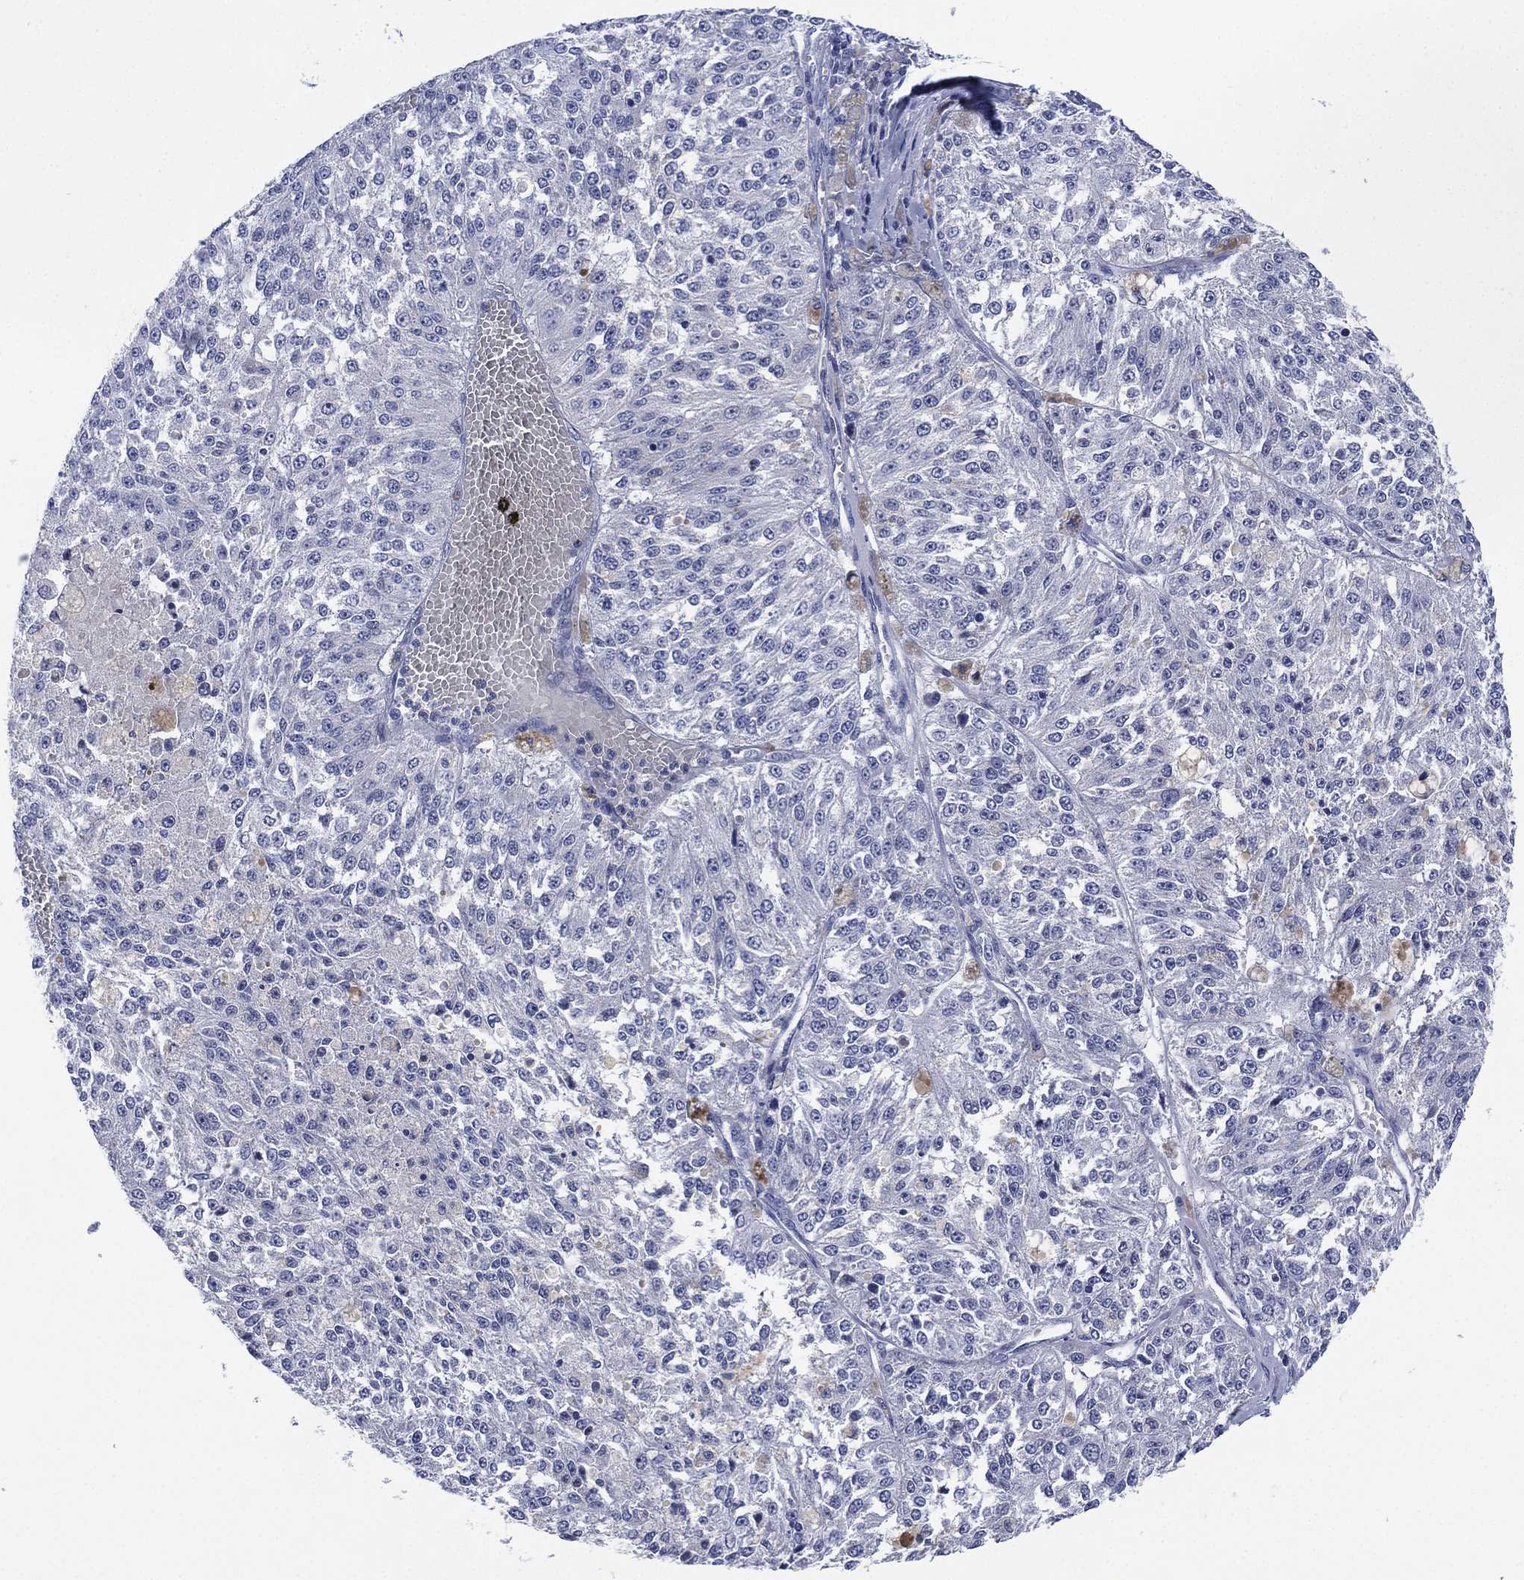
{"staining": {"intensity": "negative", "quantity": "none", "location": "none"}, "tissue": "melanoma", "cell_type": "Tumor cells", "image_type": "cancer", "snomed": [{"axis": "morphology", "description": "Malignant melanoma, Metastatic site"}, {"axis": "topography", "description": "Lymph node"}], "caption": "Immunohistochemistry (IHC) micrograph of neoplastic tissue: human malignant melanoma (metastatic site) stained with DAB exhibits no significant protein staining in tumor cells.", "gene": "CHRNA3", "patient": {"sex": "female", "age": 64}}